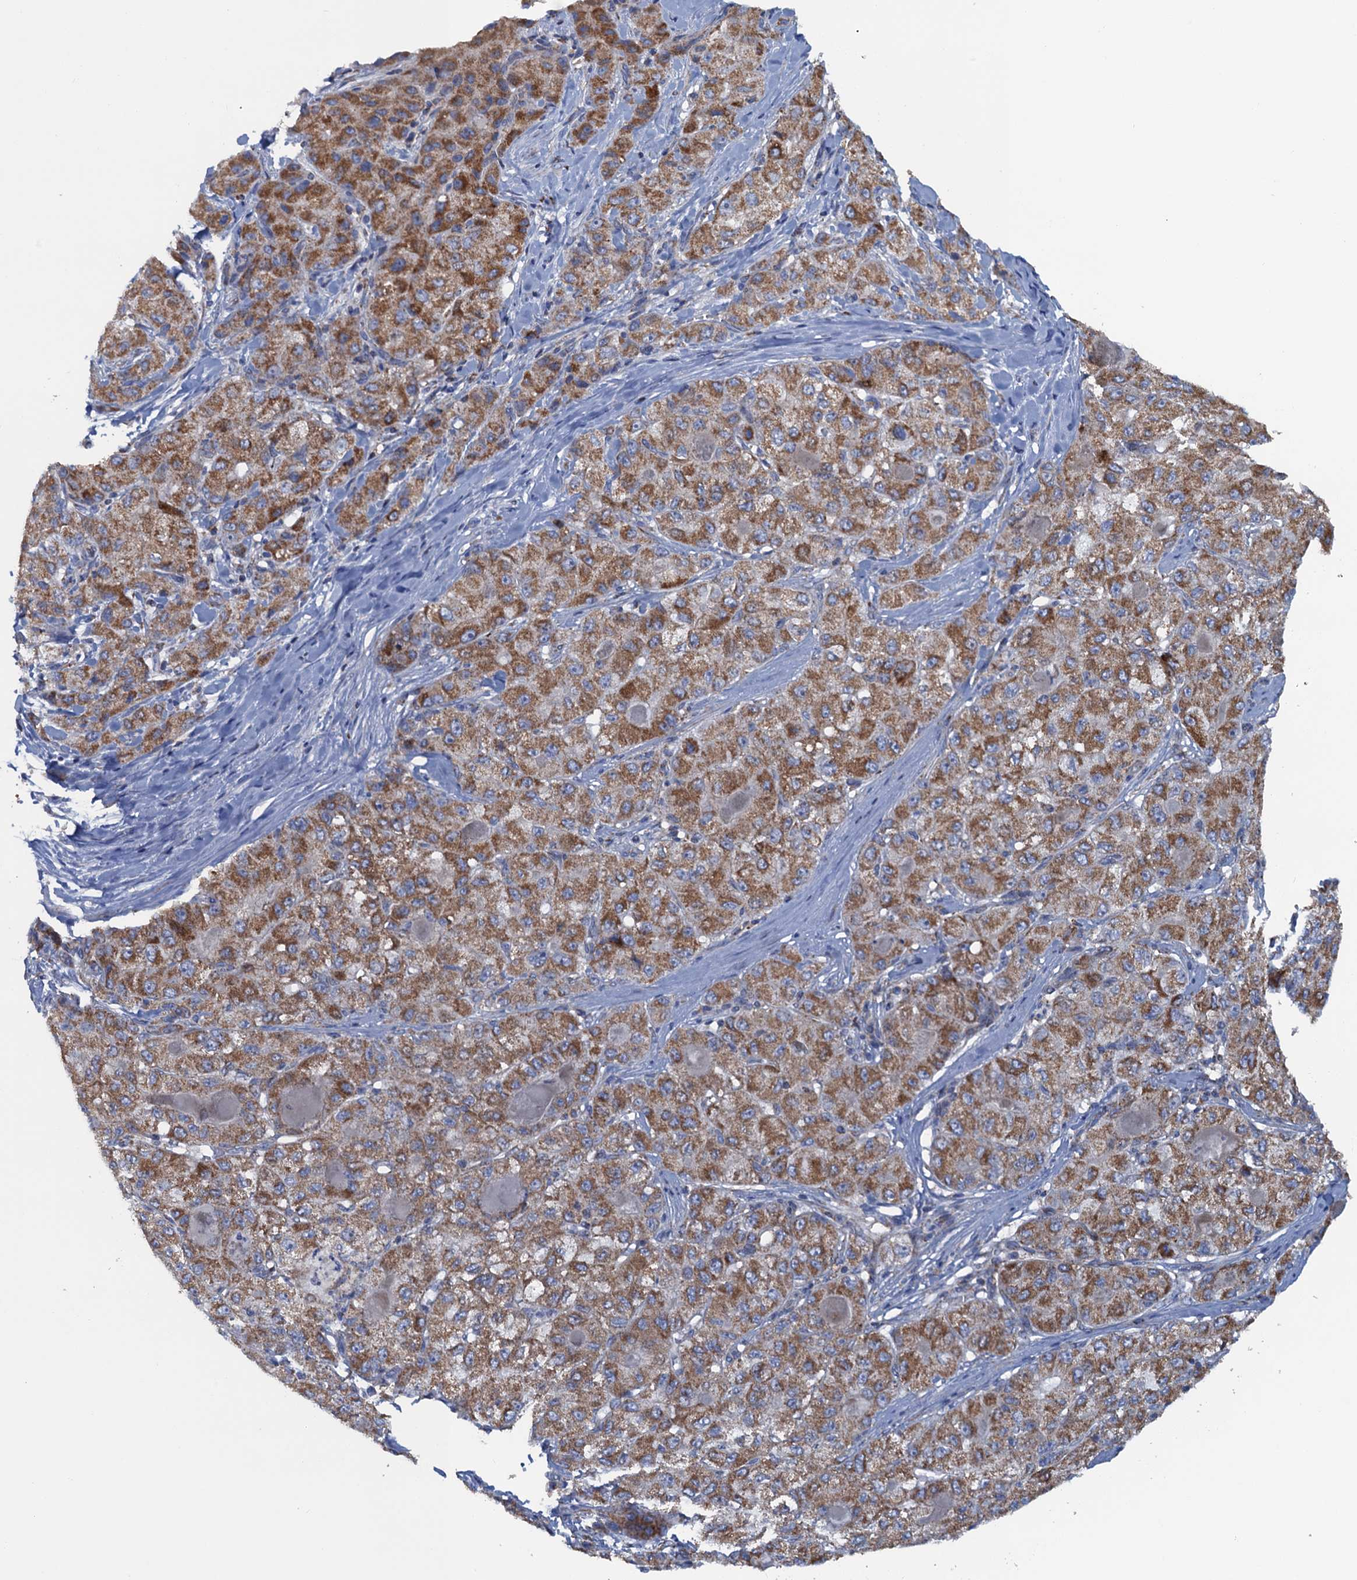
{"staining": {"intensity": "moderate", "quantity": ">75%", "location": "cytoplasmic/membranous"}, "tissue": "liver cancer", "cell_type": "Tumor cells", "image_type": "cancer", "snomed": [{"axis": "morphology", "description": "Carcinoma, Hepatocellular, NOS"}, {"axis": "topography", "description": "Liver"}], "caption": "Liver cancer tissue reveals moderate cytoplasmic/membranous positivity in about >75% of tumor cells, visualized by immunohistochemistry.", "gene": "GTPBP3", "patient": {"sex": "male", "age": 80}}